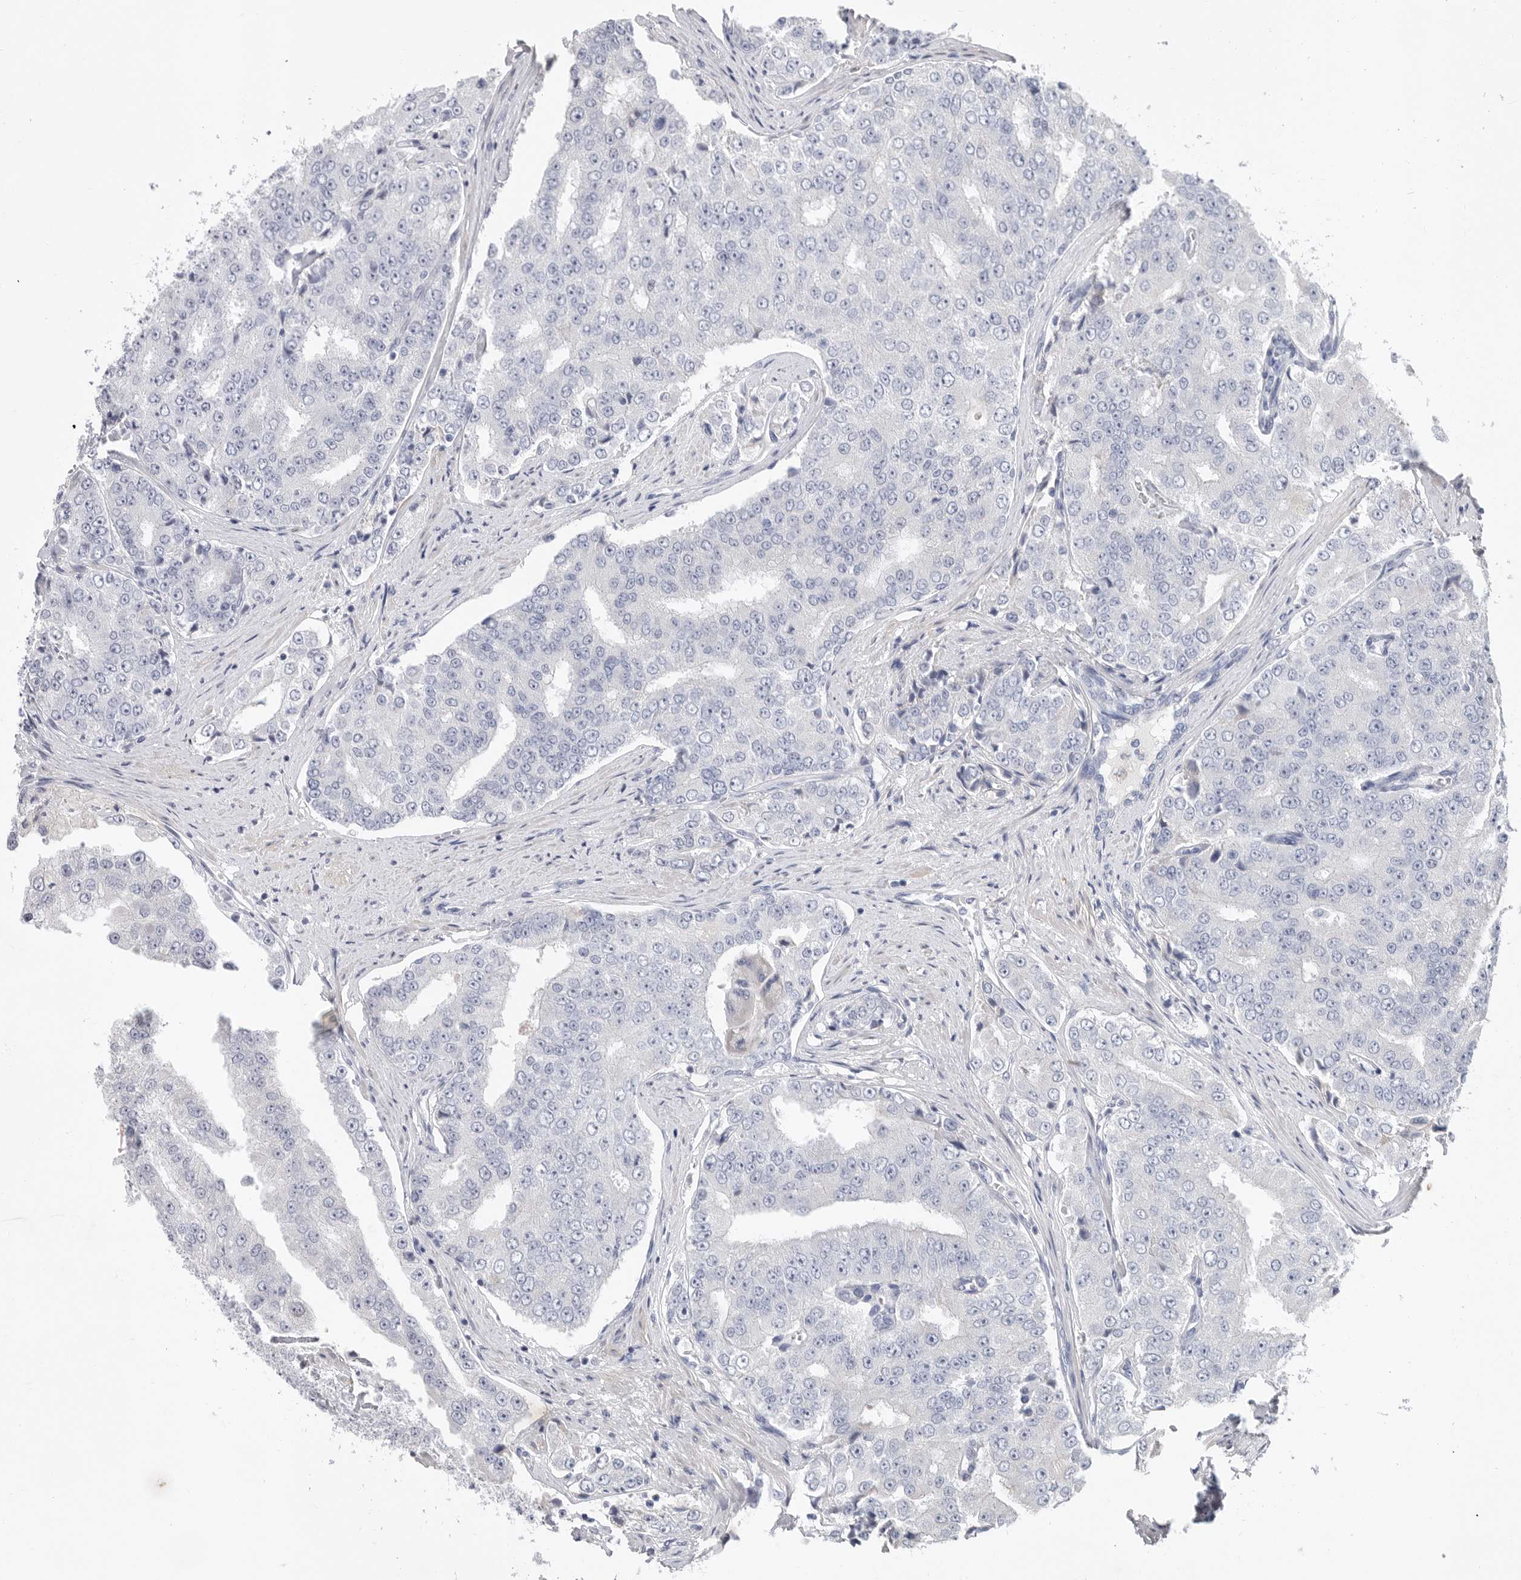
{"staining": {"intensity": "negative", "quantity": "none", "location": "none"}, "tissue": "prostate cancer", "cell_type": "Tumor cells", "image_type": "cancer", "snomed": [{"axis": "morphology", "description": "Adenocarcinoma, High grade"}, {"axis": "topography", "description": "Prostate"}], "caption": "This photomicrograph is of prostate high-grade adenocarcinoma stained with IHC to label a protein in brown with the nuclei are counter-stained blue. There is no expression in tumor cells.", "gene": "CAMK2B", "patient": {"sex": "male", "age": 58}}